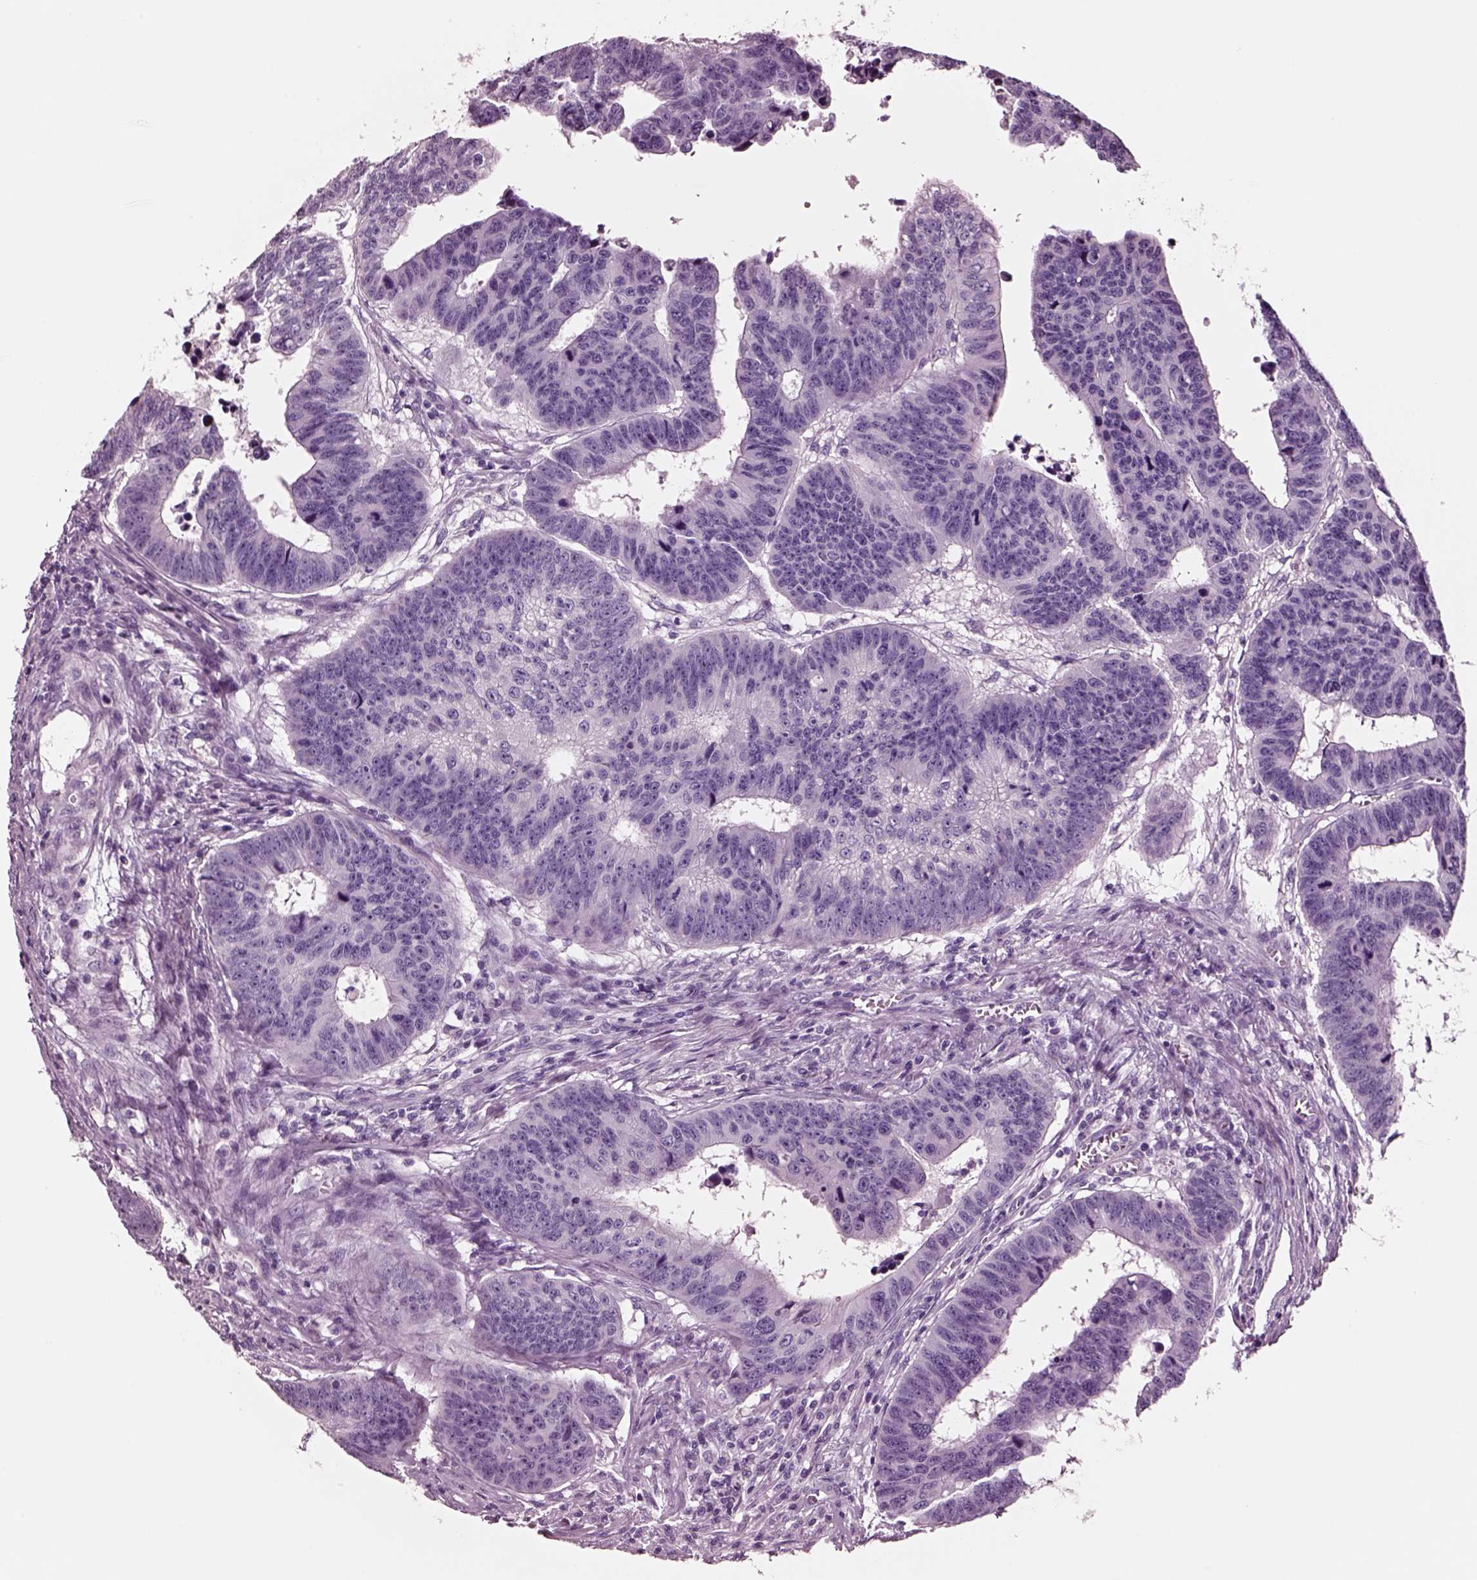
{"staining": {"intensity": "negative", "quantity": "none", "location": "none"}, "tissue": "colorectal cancer", "cell_type": "Tumor cells", "image_type": "cancer", "snomed": [{"axis": "morphology", "description": "Adenocarcinoma, NOS"}, {"axis": "topography", "description": "Rectum"}], "caption": "The image exhibits no significant expression in tumor cells of adenocarcinoma (colorectal).", "gene": "NMRK2", "patient": {"sex": "female", "age": 85}}